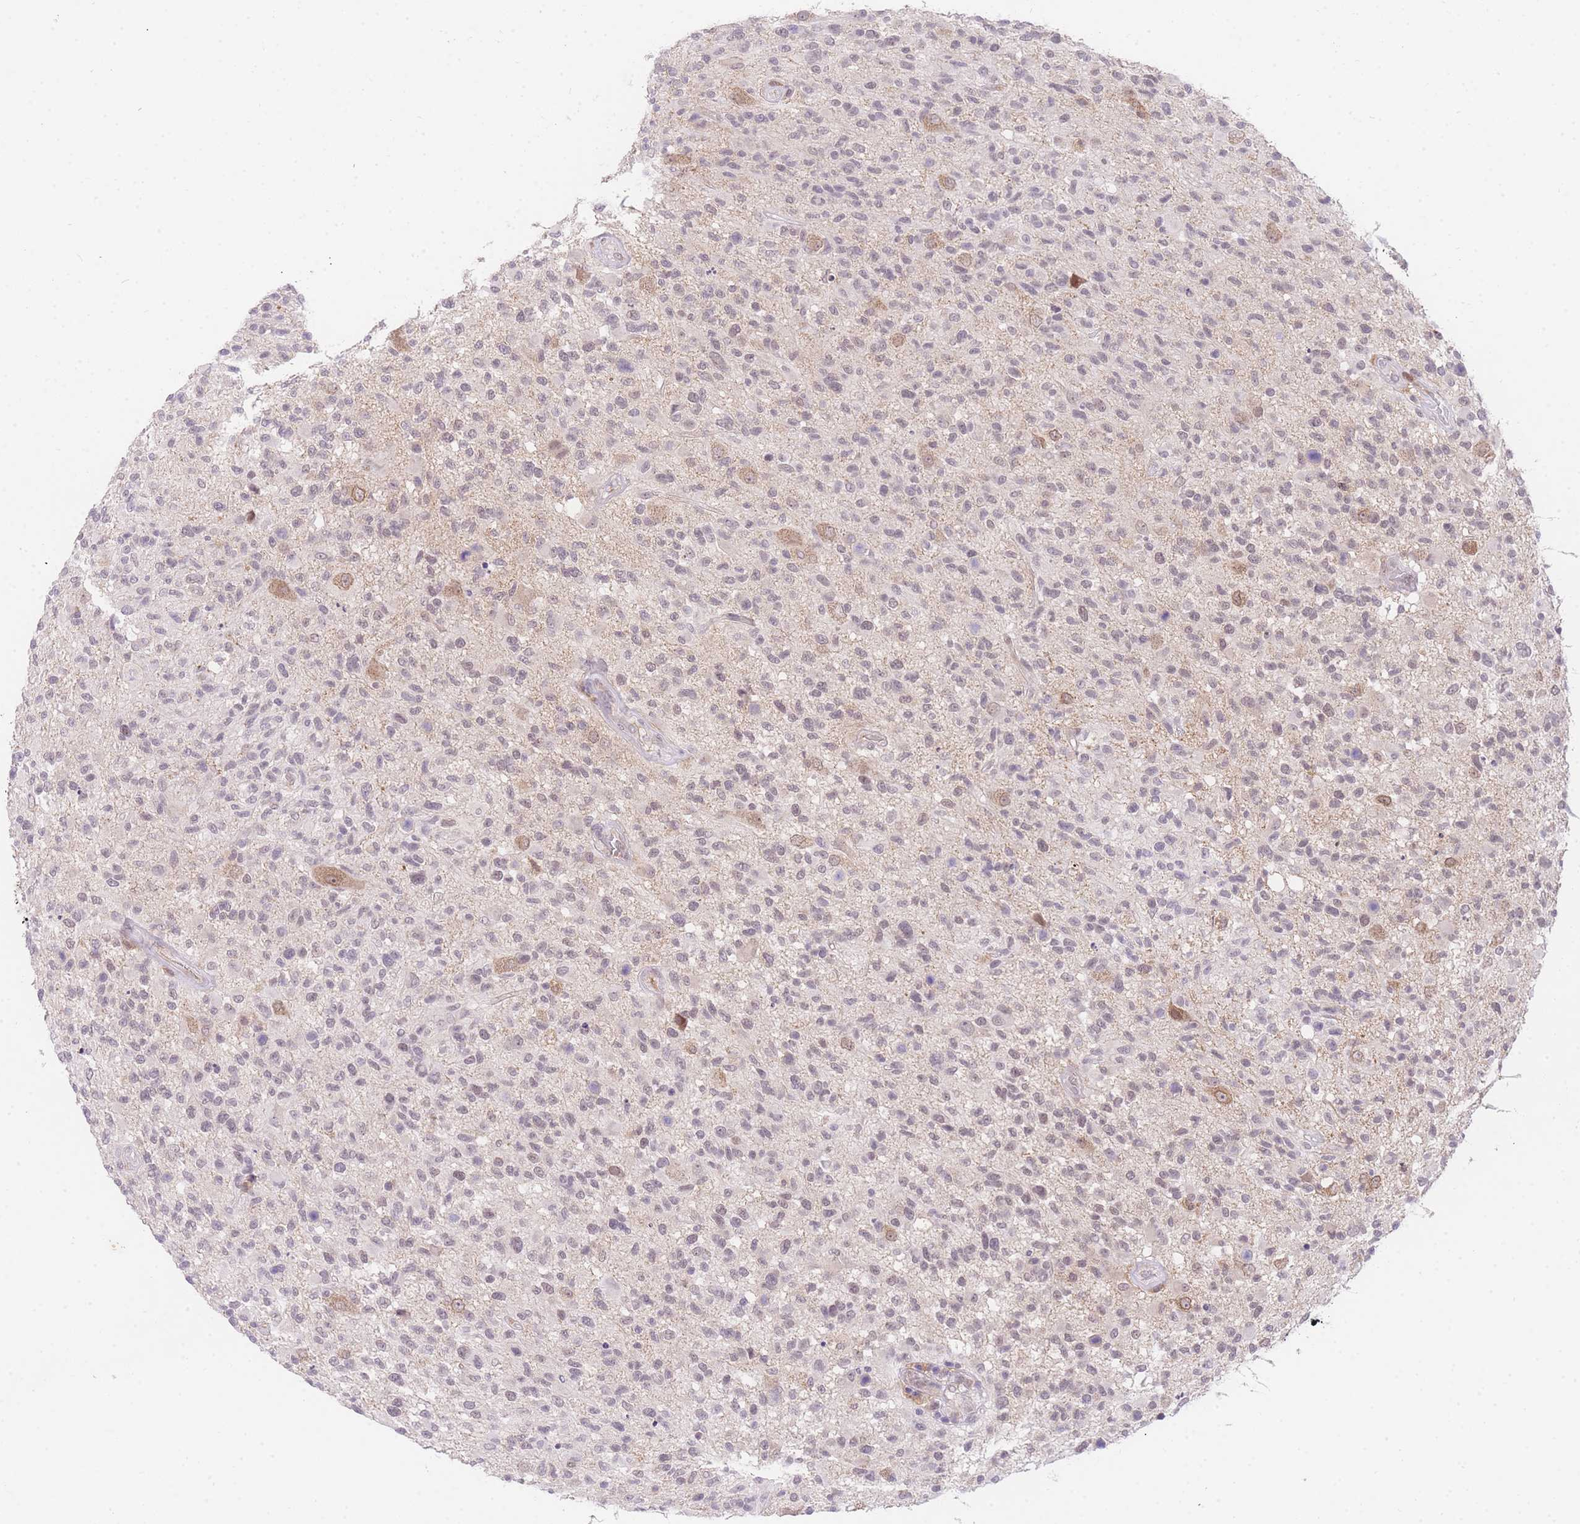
{"staining": {"intensity": "weak", "quantity": "<25%", "location": "nuclear"}, "tissue": "glioma", "cell_type": "Tumor cells", "image_type": "cancer", "snomed": [{"axis": "morphology", "description": "Glioma, malignant, High grade"}, {"axis": "morphology", "description": "Glioblastoma, NOS"}, {"axis": "topography", "description": "Brain"}], "caption": "Glioma was stained to show a protein in brown. There is no significant positivity in tumor cells.", "gene": "SLC25A33", "patient": {"sex": "male", "age": 60}}